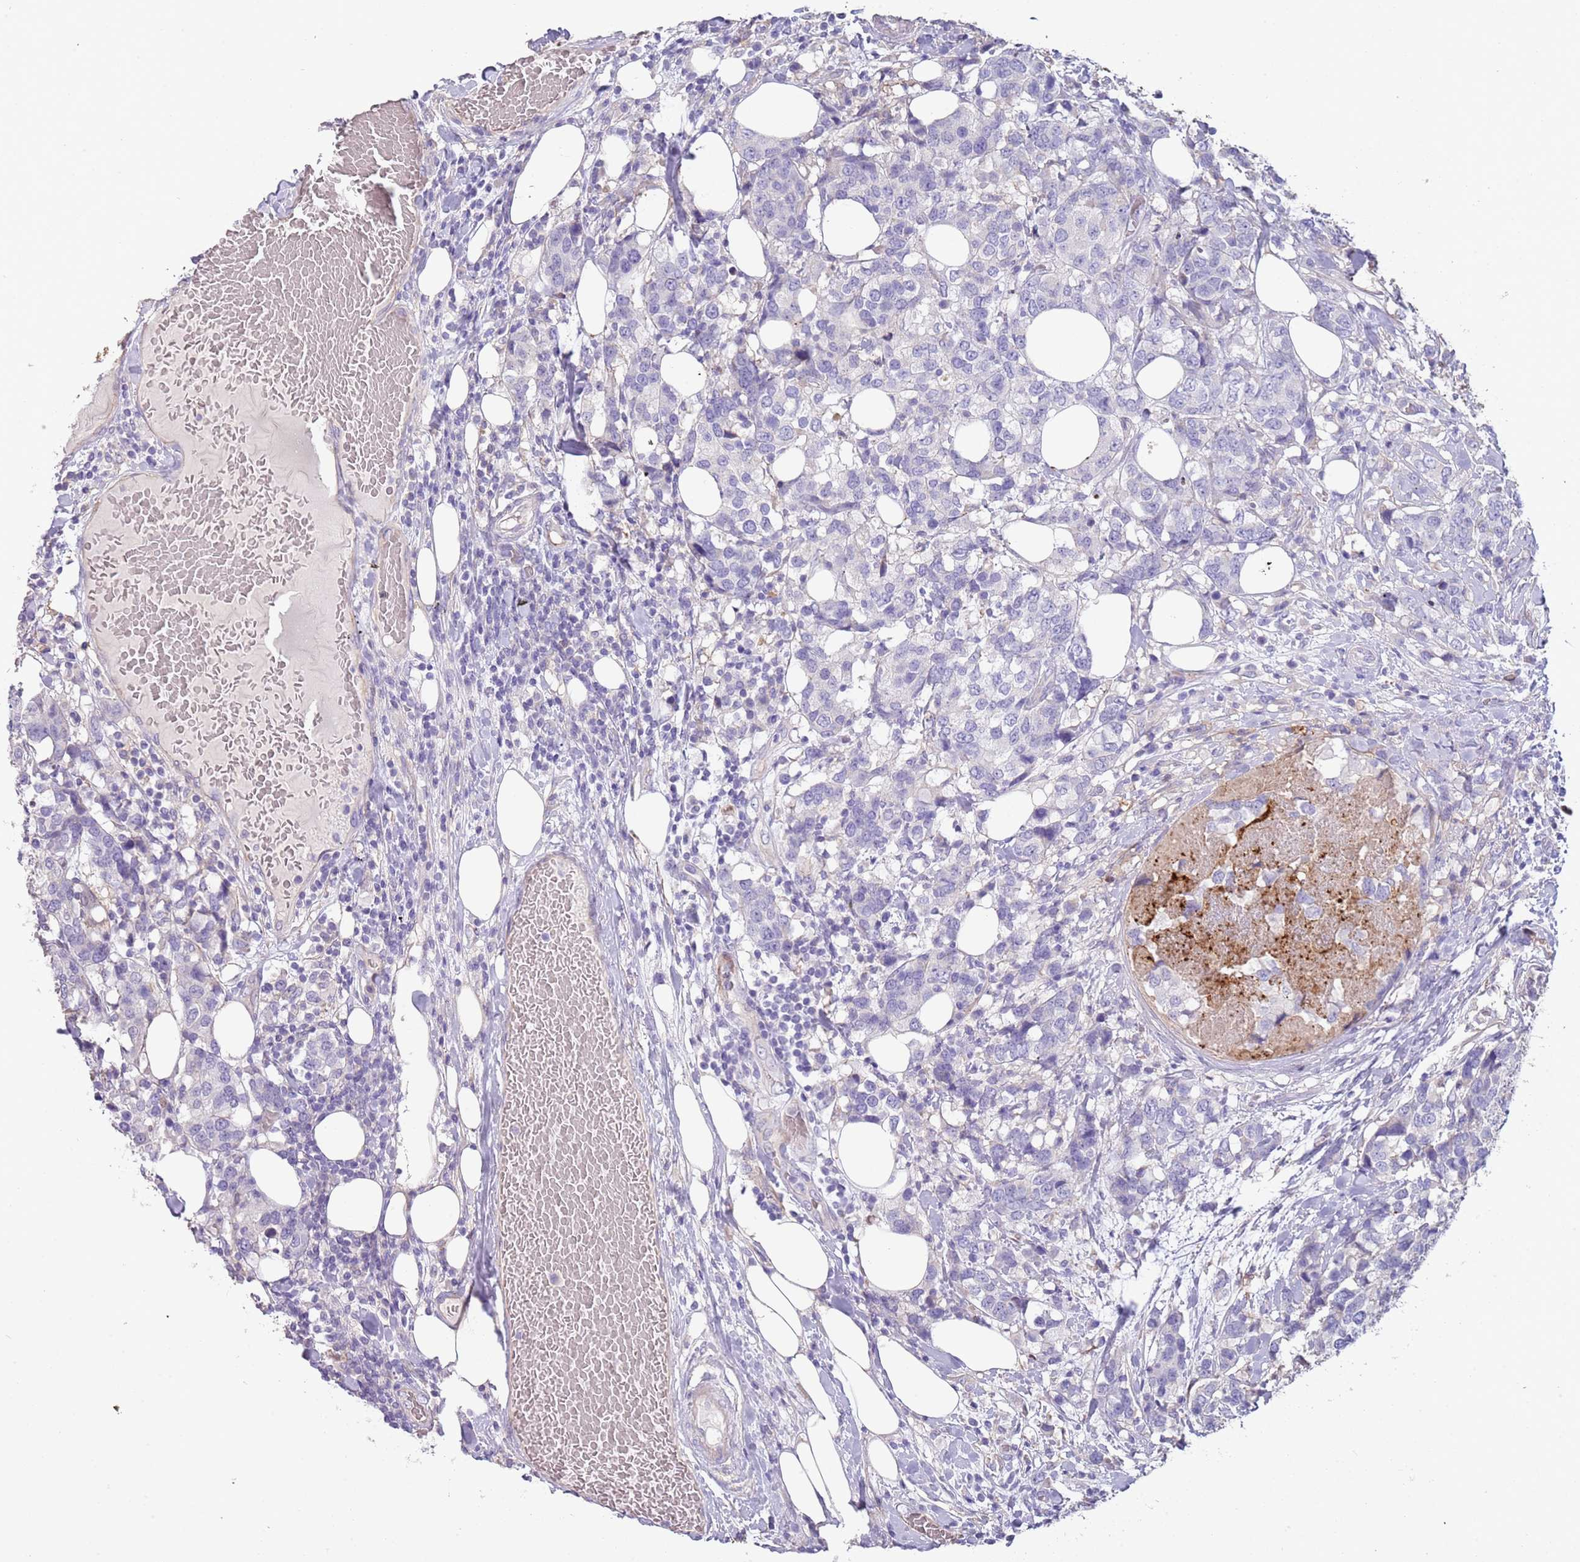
{"staining": {"intensity": "negative", "quantity": "none", "location": "none"}, "tissue": "breast cancer", "cell_type": "Tumor cells", "image_type": "cancer", "snomed": [{"axis": "morphology", "description": "Lobular carcinoma"}, {"axis": "topography", "description": "Breast"}], "caption": "The immunohistochemistry (IHC) micrograph has no significant staining in tumor cells of lobular carcinoma (breast) tissue. The staining is performed using DAB (3,3'-diaminobenzidine) brown chromogen with nuclei counter-stained in using hematoxylin.", "gene": "NBPF3", "patient": {"sex": "female", "age": 59}}